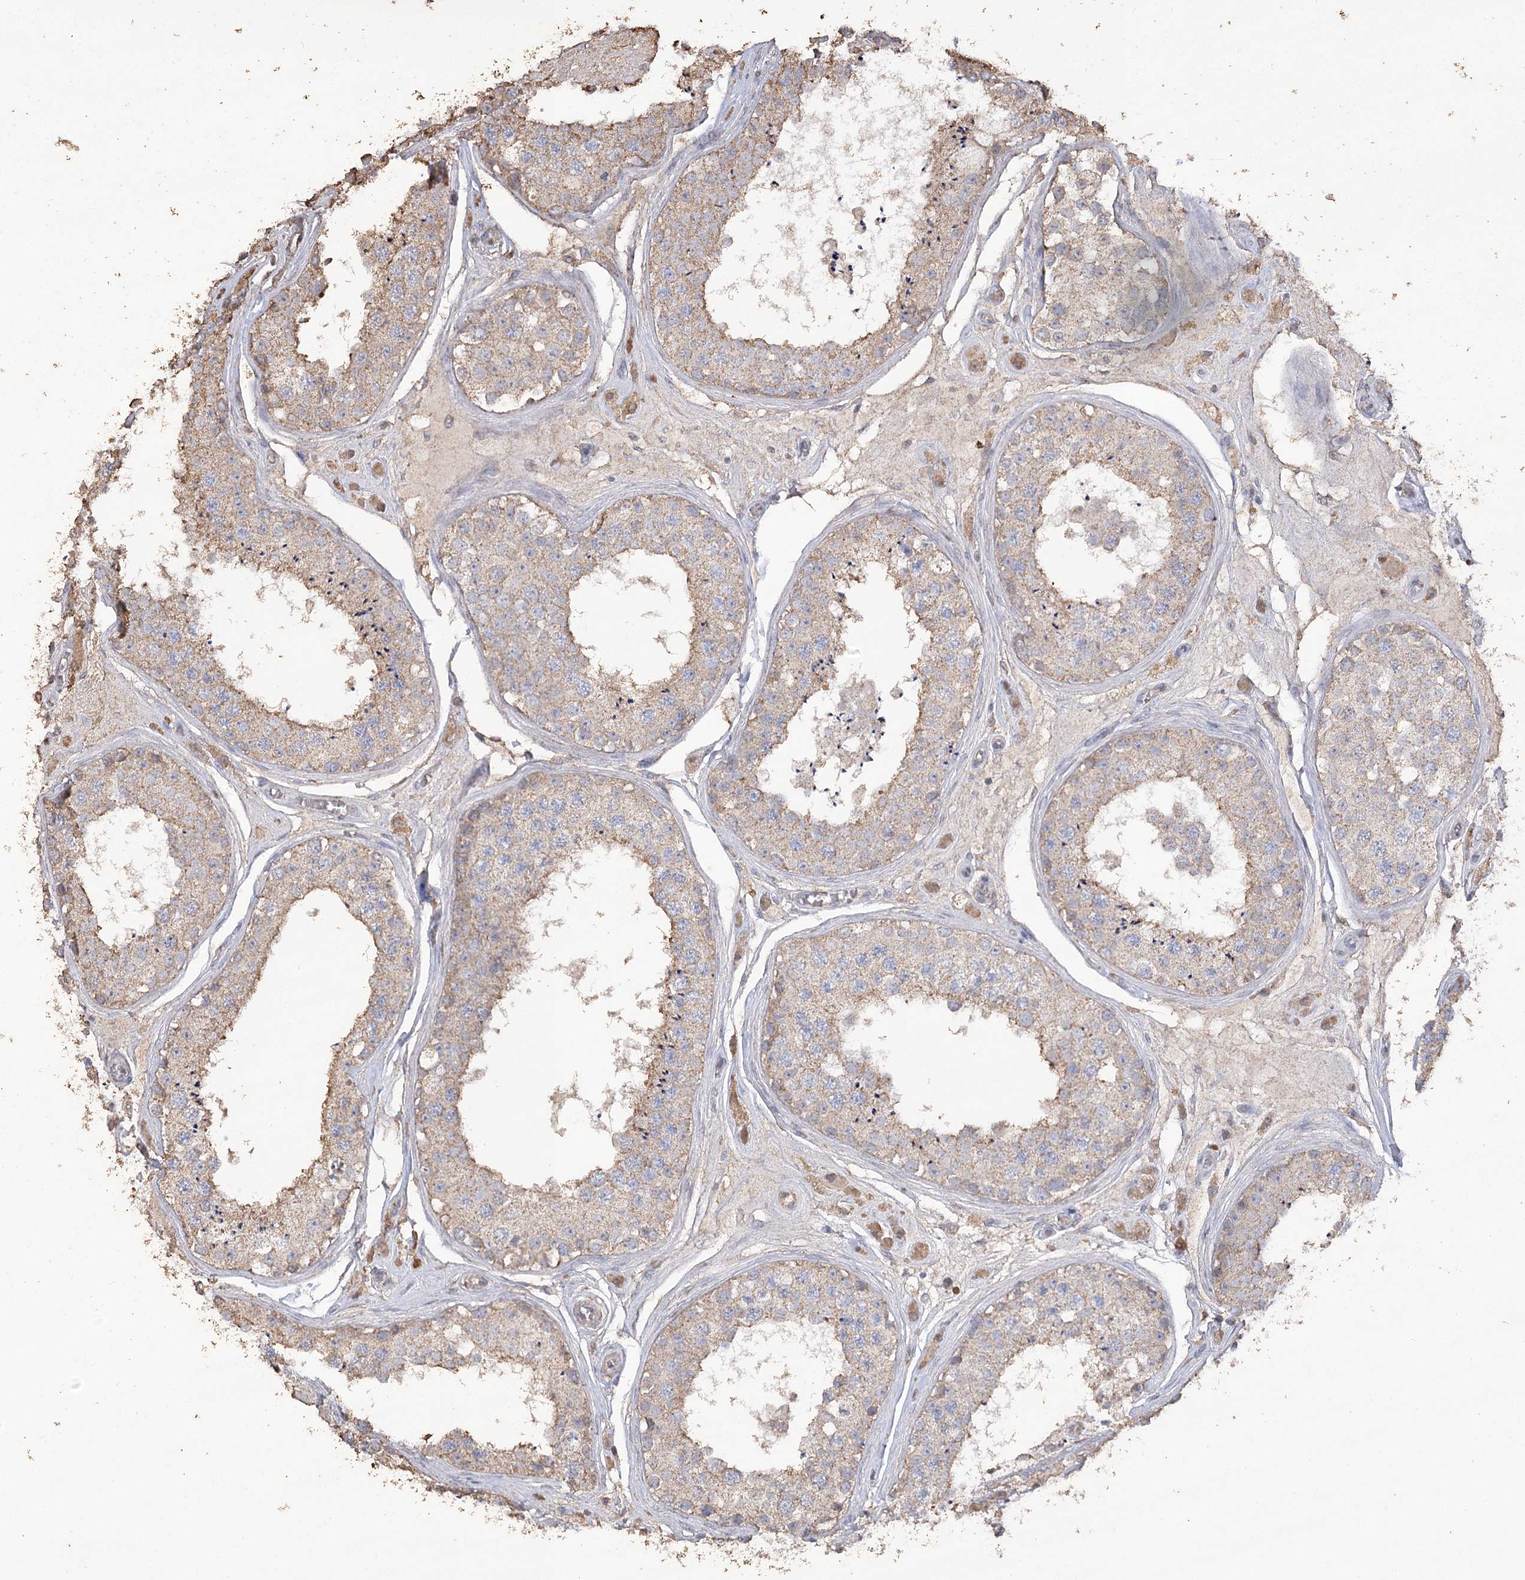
{"staining": {"intensity": "weak", "quantity": "25%-75%", "location": "cytoplasmic/membranous"}, "tissue": "testis", "cell_type": "Cells in seminiferous ducts", "image_type": "normal", "snomed": [{"axis": "morphology", "description": "Normal tissue, NOS"}, {"axis": "topography", "description": "Testis"}], "caption": "Cells in seminiferous ducts reveal low levels of weak cytoplasmic/membranous expression in approximately 25%-75% of cells in normal testis.", "gene": "IREB2", "patient": {"sex": "male", "age": 25}}